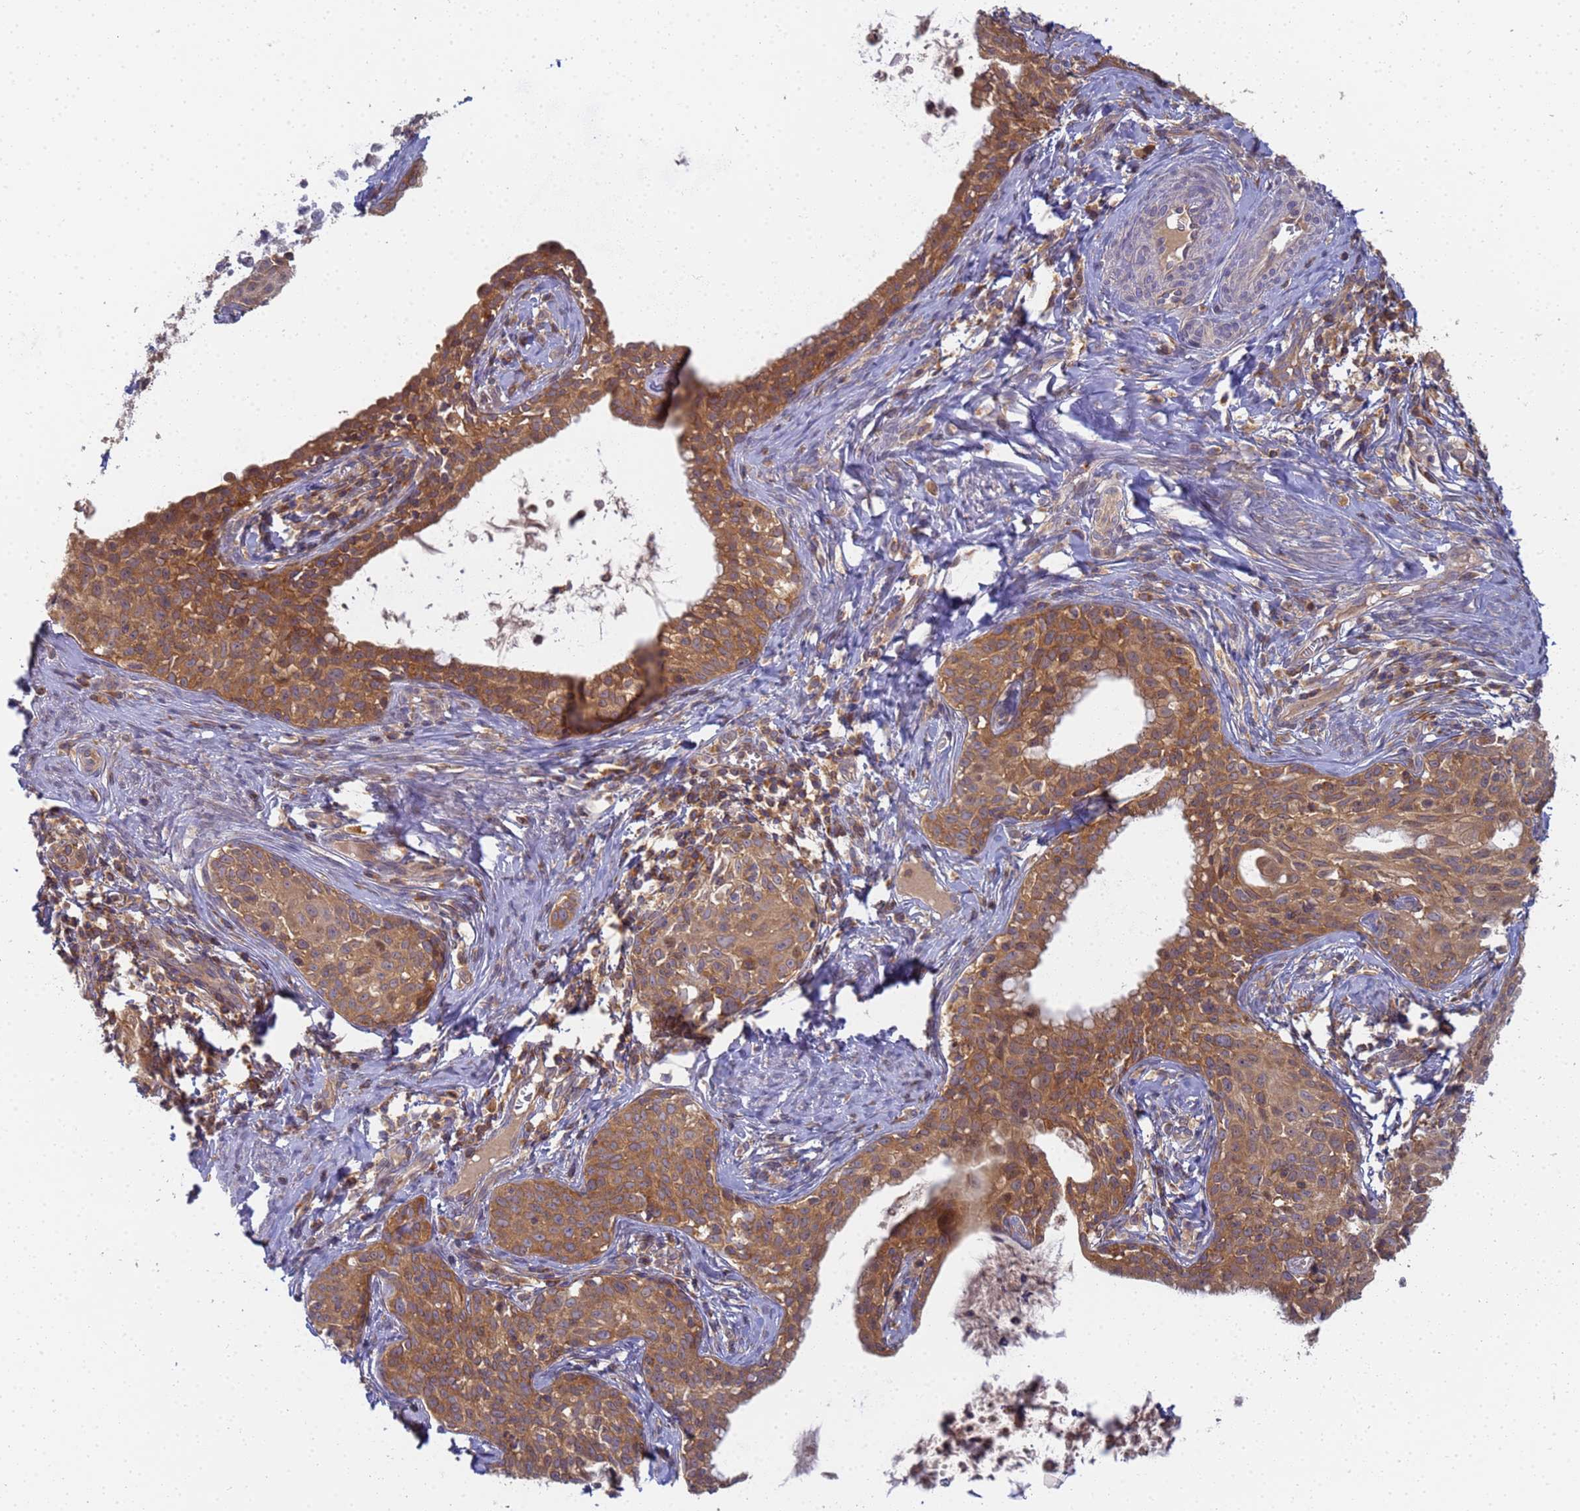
{"staining": {"intensity": "moderate", "quantity": ">75%", "location": "cytoplasmic/membranous"}, "tissue": "cervical cancer", "cell_type": "Tumor cells", "image_type": "cancer", "snomed": [{"axis": "morphology", "description": "Squamous cell carcinoma, NOS"}, {"axis": "topography", "description": "Cervix"}], "caption": "Cervical cancer (squamous cell carcinoma) stained with a brown dye exhibits moderate cytoplasmic/membranous positive positivity in approximately >75% of tumor cells.", "gene": "SHARPIN", "patient": {"sex": "female", "age": 52}}